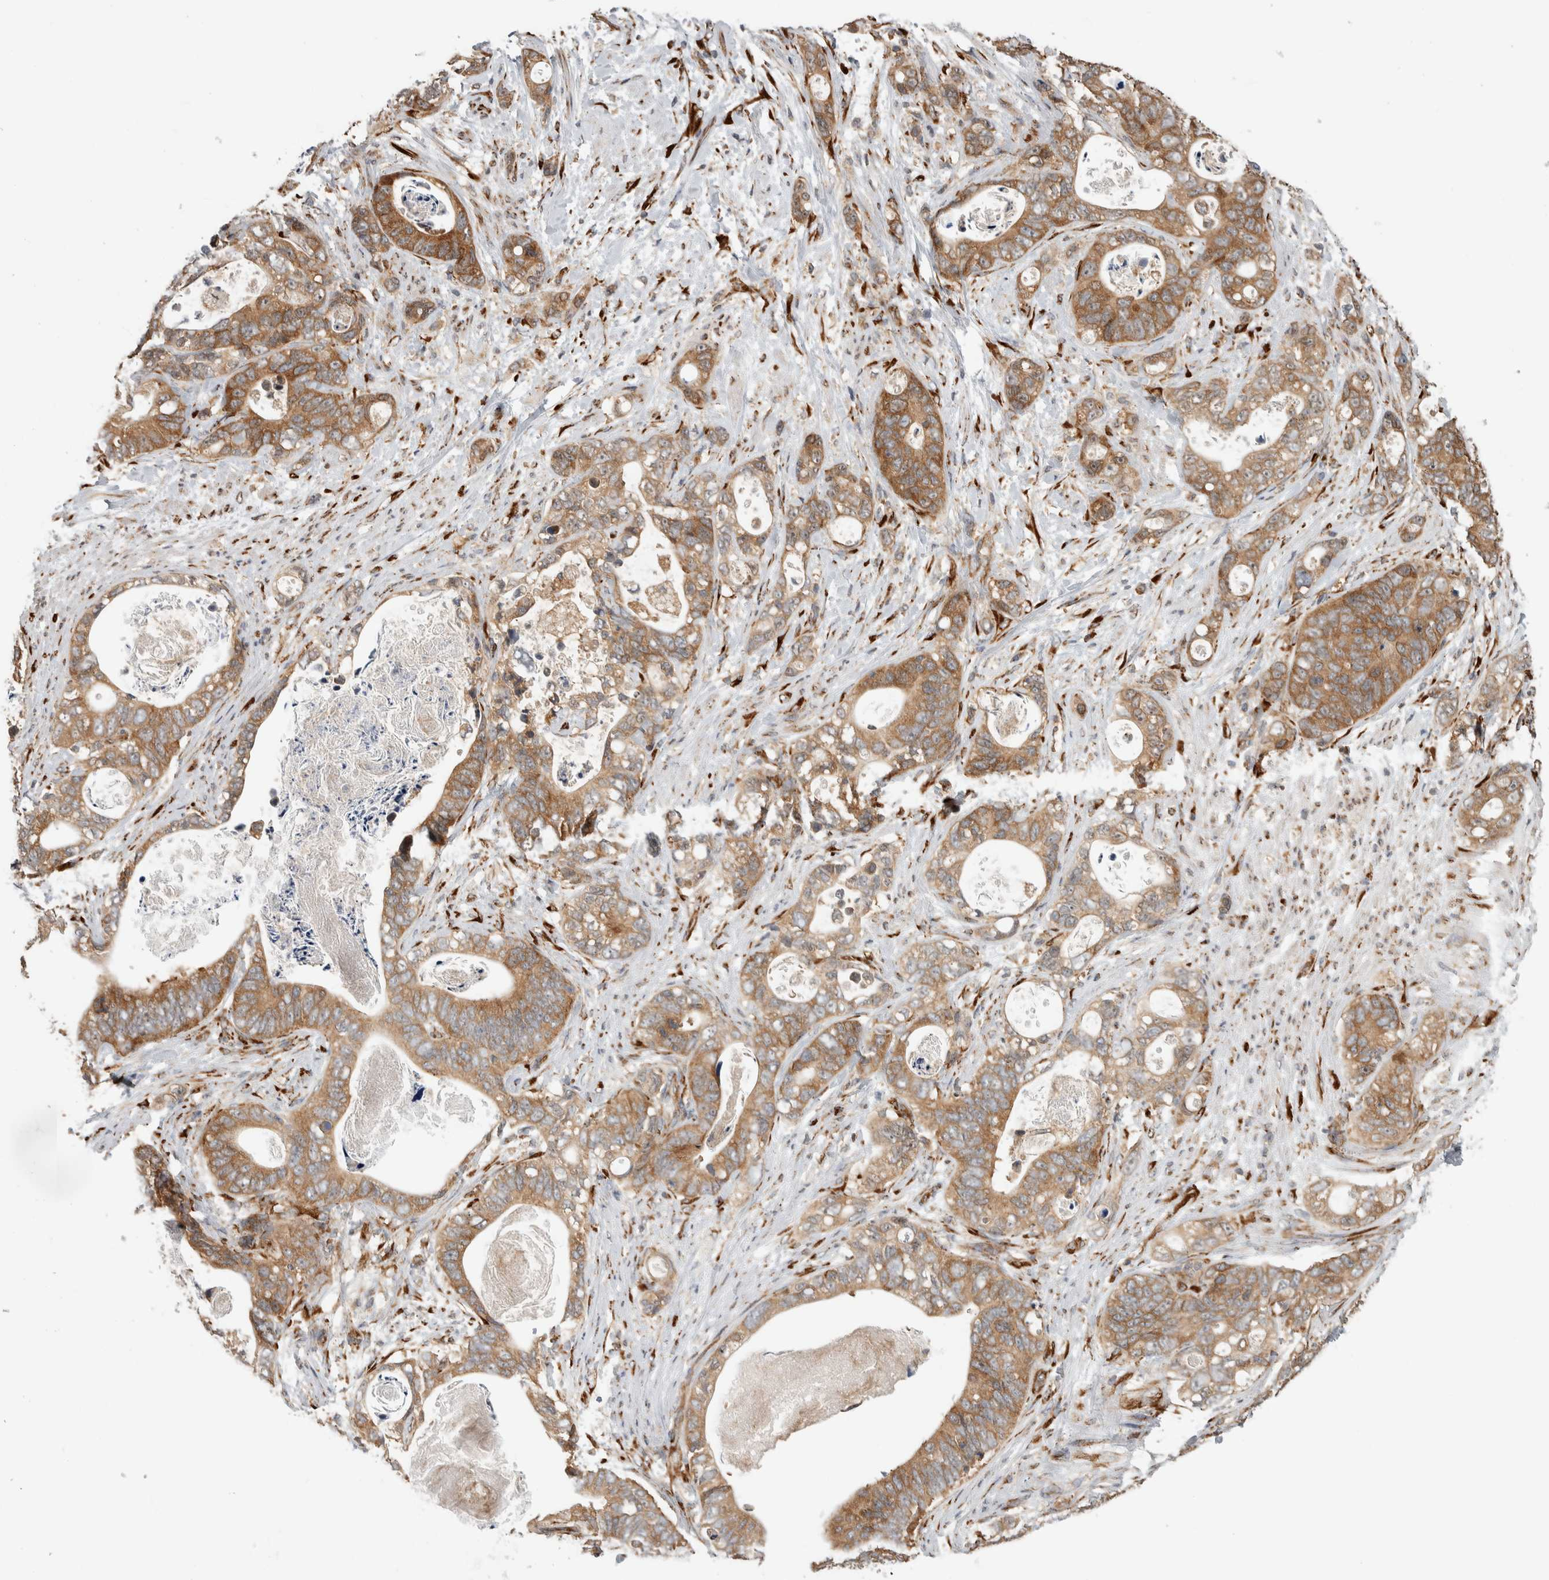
{"staining": {"intensity": "moderate", "quantity": ">75%", "location": "cytoplasmic/membranous"}, "tissue": "stomach cancer", "cell_type": "Tumor cells", "image_type": "cancer", "snomed": [{"axis": "morphology", "description": "Normal tissue, NOS"}, {"axis": "morphology", "description": "Adenocarcinoma, NOS"}, {"axis": "topography", "description": "Stomach"}], "caption": "Tumor cells exhibit medium levels of moderate cytoplasmic/membranous positivity in about >75% of cells in stomach adenocarcinoma. The staining was performed using DAB to visualize the protein expression in brown, while the nuclei were stained in blue with hematoxylin (Magnification: 20x).", "gene": "EIF3H", "patient": {"sex": "female", "age": 89}}